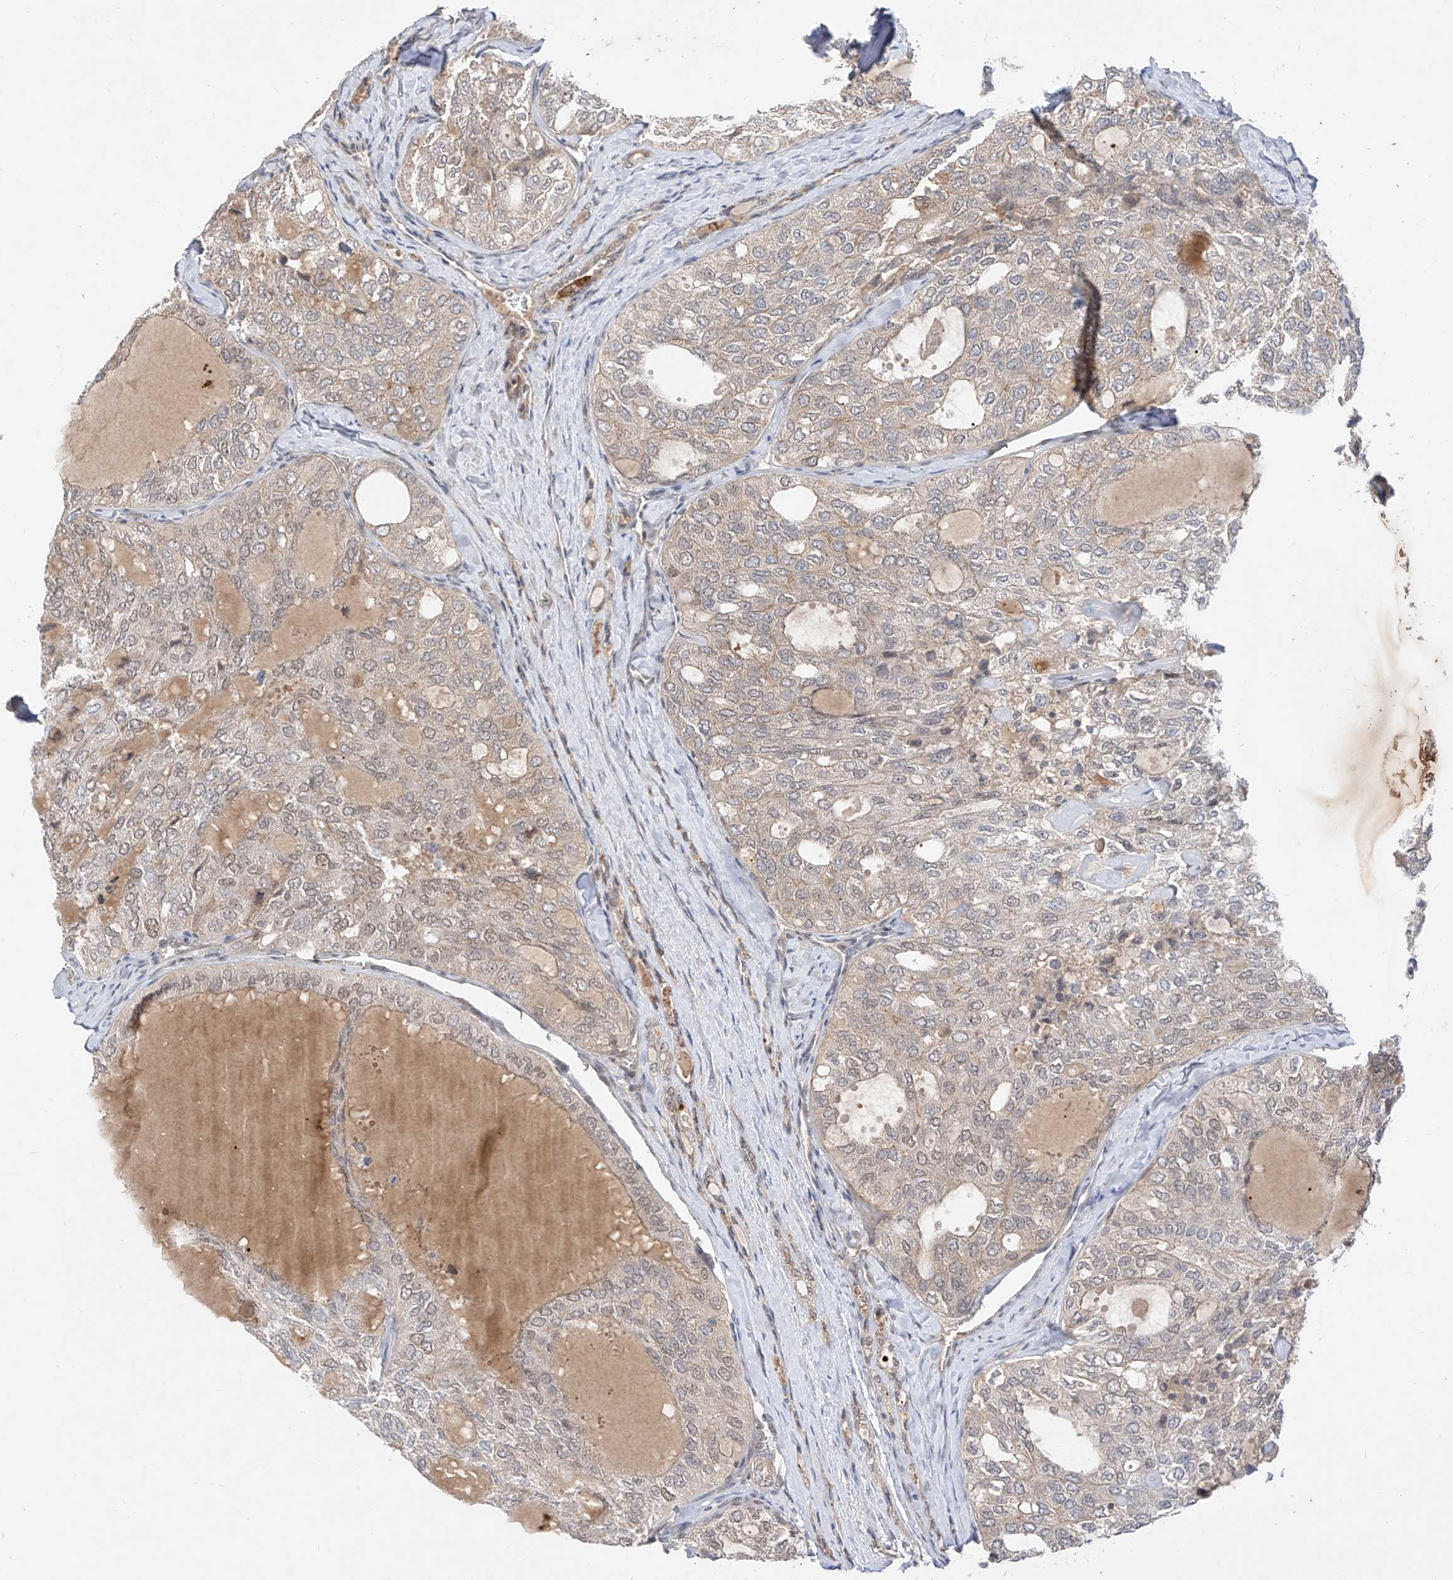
{"staining": {"intensity": "negative", "quantity": "none", "location": "none"}, "tissue": "thyroid cancer", "cell_type": "Tumor cells", "image_type": "cancer", "snomed": [{"axis": "morphology", "description": "Follicular adenoma carcinoma, NOS"}, {"axis": "topography", "description": "Thyroid gland"}], "caption": "Histopathology image shows no protein expression in tumor cells of thyroid cancer (follicular adenoma carcinoma) tissue.", "gene": "MRTFA", "patient": {"sex": "male", "age": 75}}